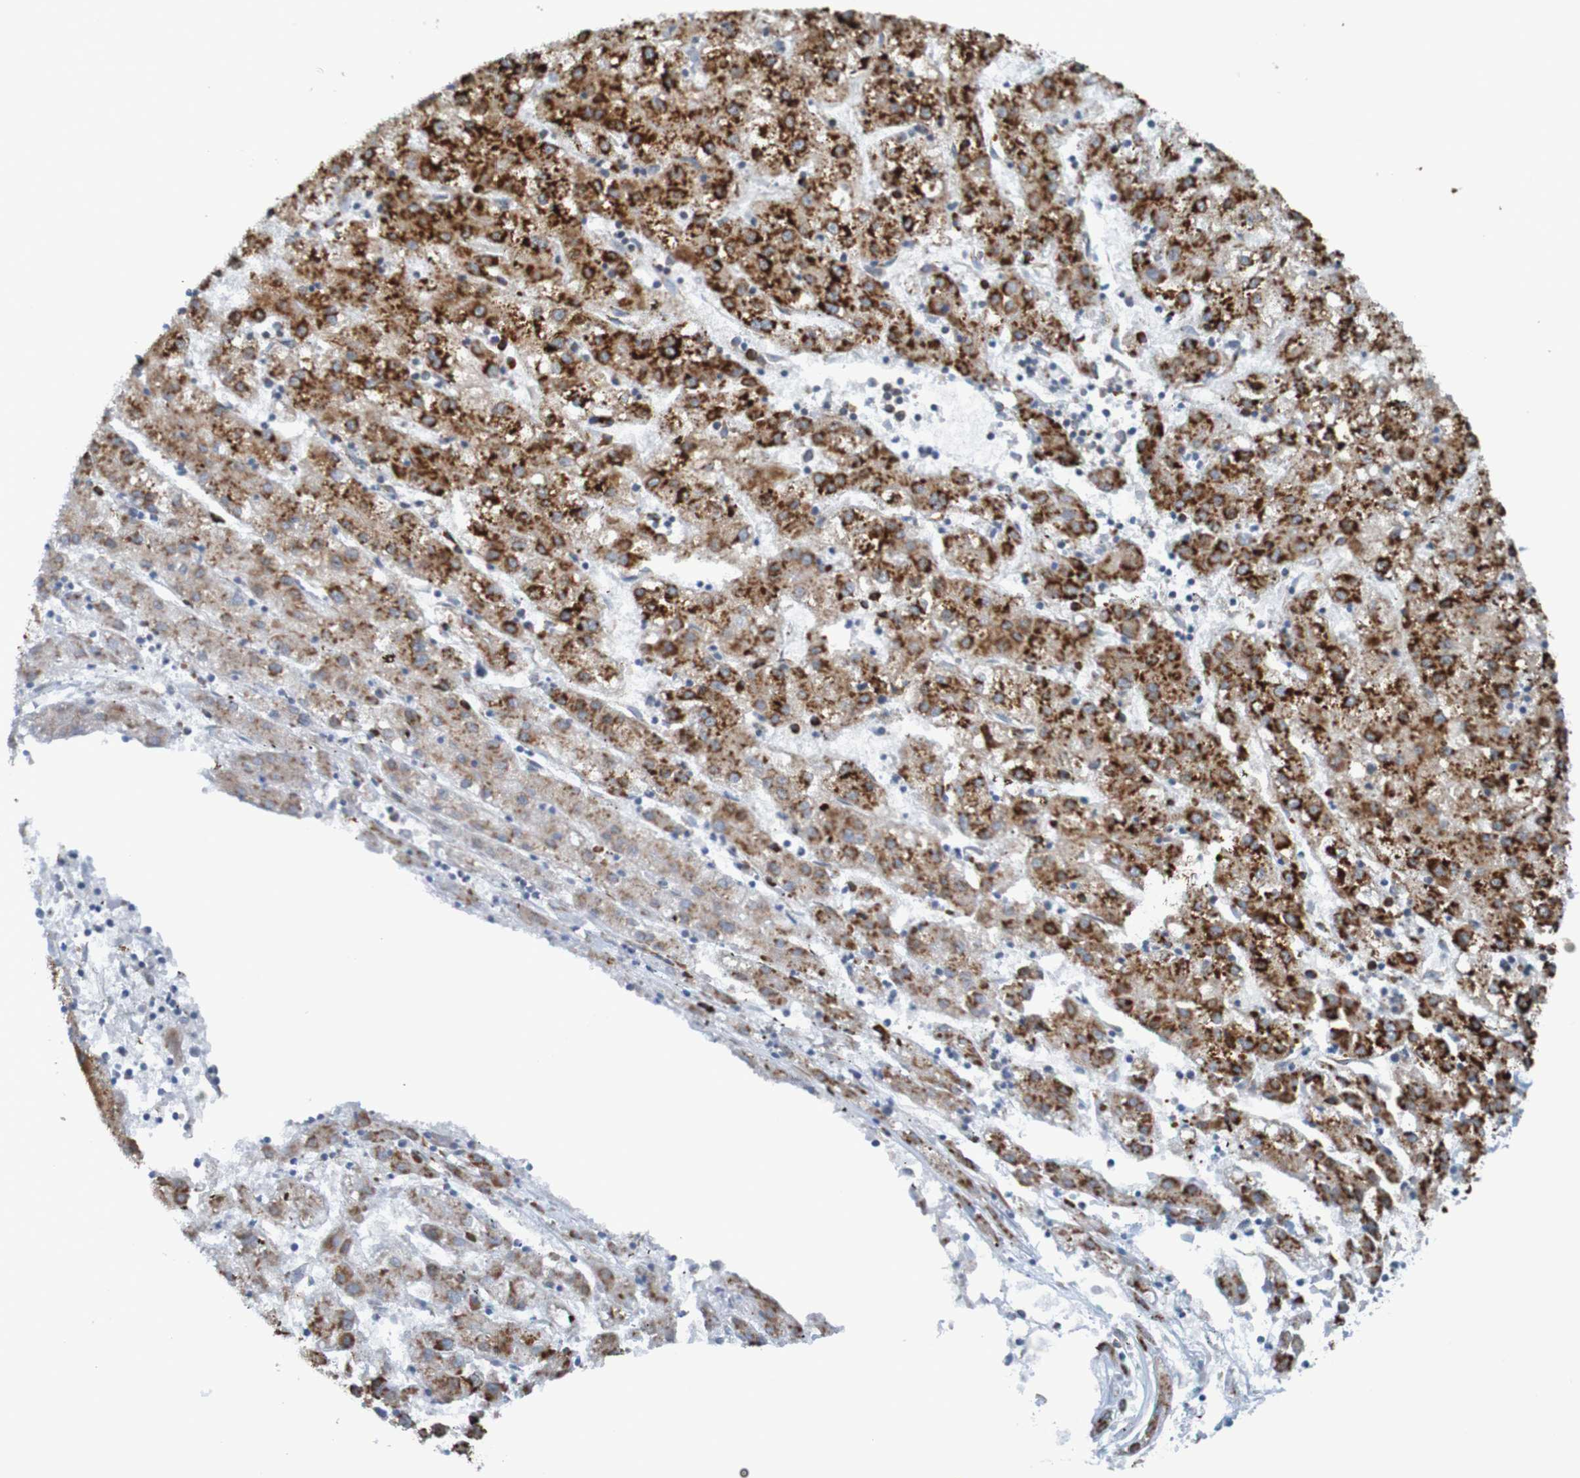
{"staining": {"intensity": "moderate", "quantity": ">75%", "location": "cytoplasmic/membranous"}, "tissue": "liver cancer", "cell_type": "Tumor cells", "image_type": "cancer", "snomed": [{"axis": "morphology", "description": "Carcinoma, Hepatocellular, NOS"}, {"axis": "topography", "description": "Liver"}], "caption": "Moderate cytoplasmic/membranous protein staining is present in approximately >75% of tumor cells in liver cancer.", "gene": "SSR1", "patient": {"sex": "male", "age": 72}}